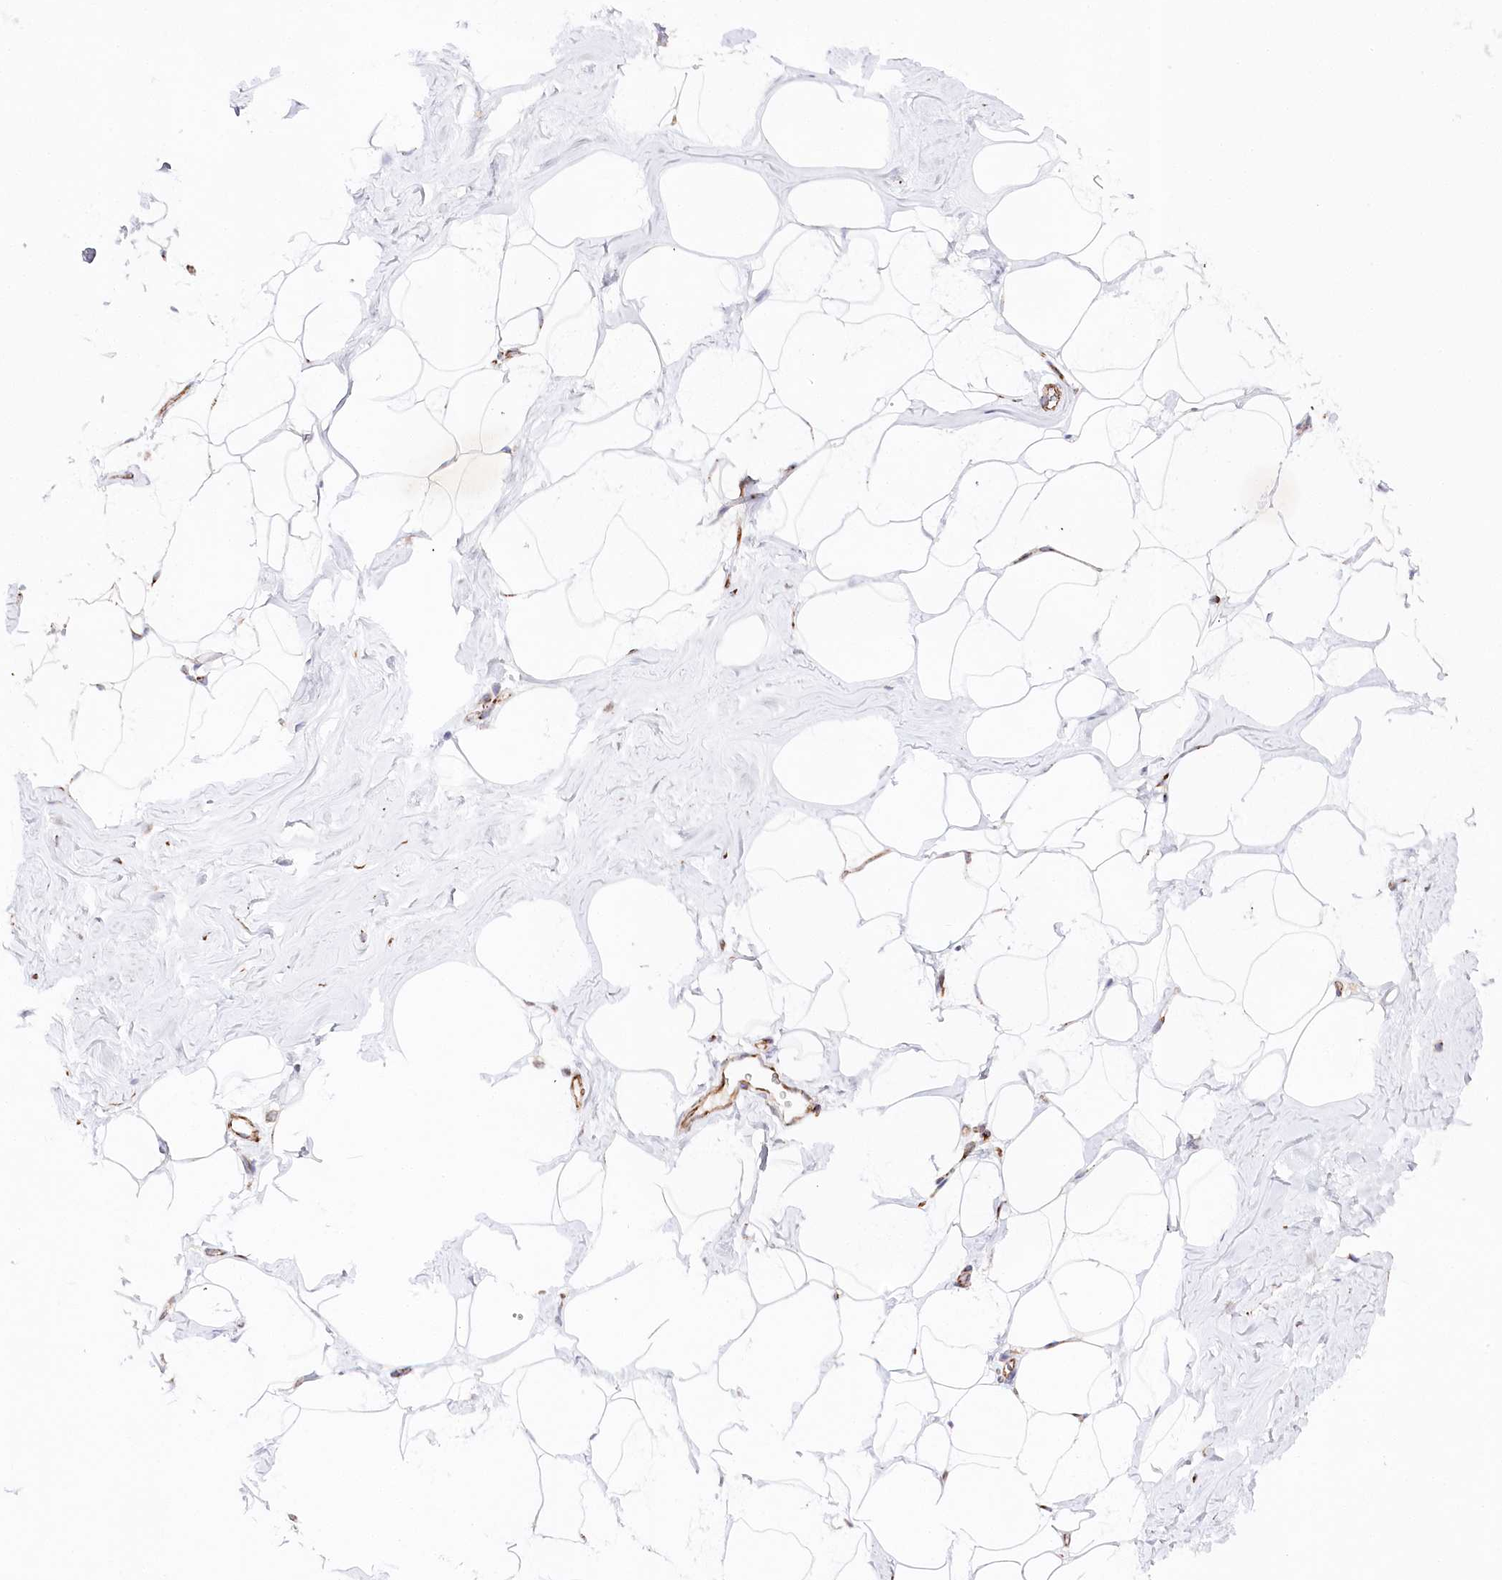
{"staining": {"intensity": "moderate", "quantity": "25%-75%", "location": "cytoplasmic/membranous"}, "tissue": "adipose tissue", "cell_type": "Adipocytes", "image_type": "normal", "snomed": [{"axis": "morphology", "description": "Normal tissue, NOS"}, {"axis": "morphology", "description": "Fibrosis, NOS"}, {"axis": "topography", "description": "Breast"}, {"axis": "topography", "description": "Adipose tissue"}], "caption": "The image reveals staining of normal adipose tissue, revealing moderate cytoplasmic/membranous protein staining (brown color) within adipocytes. (DAB IHC, brown staining for protein, blue staining for nuclei).", "gene": "ABRAXAS2", "patient": {"sex": "female", "age": 39}}